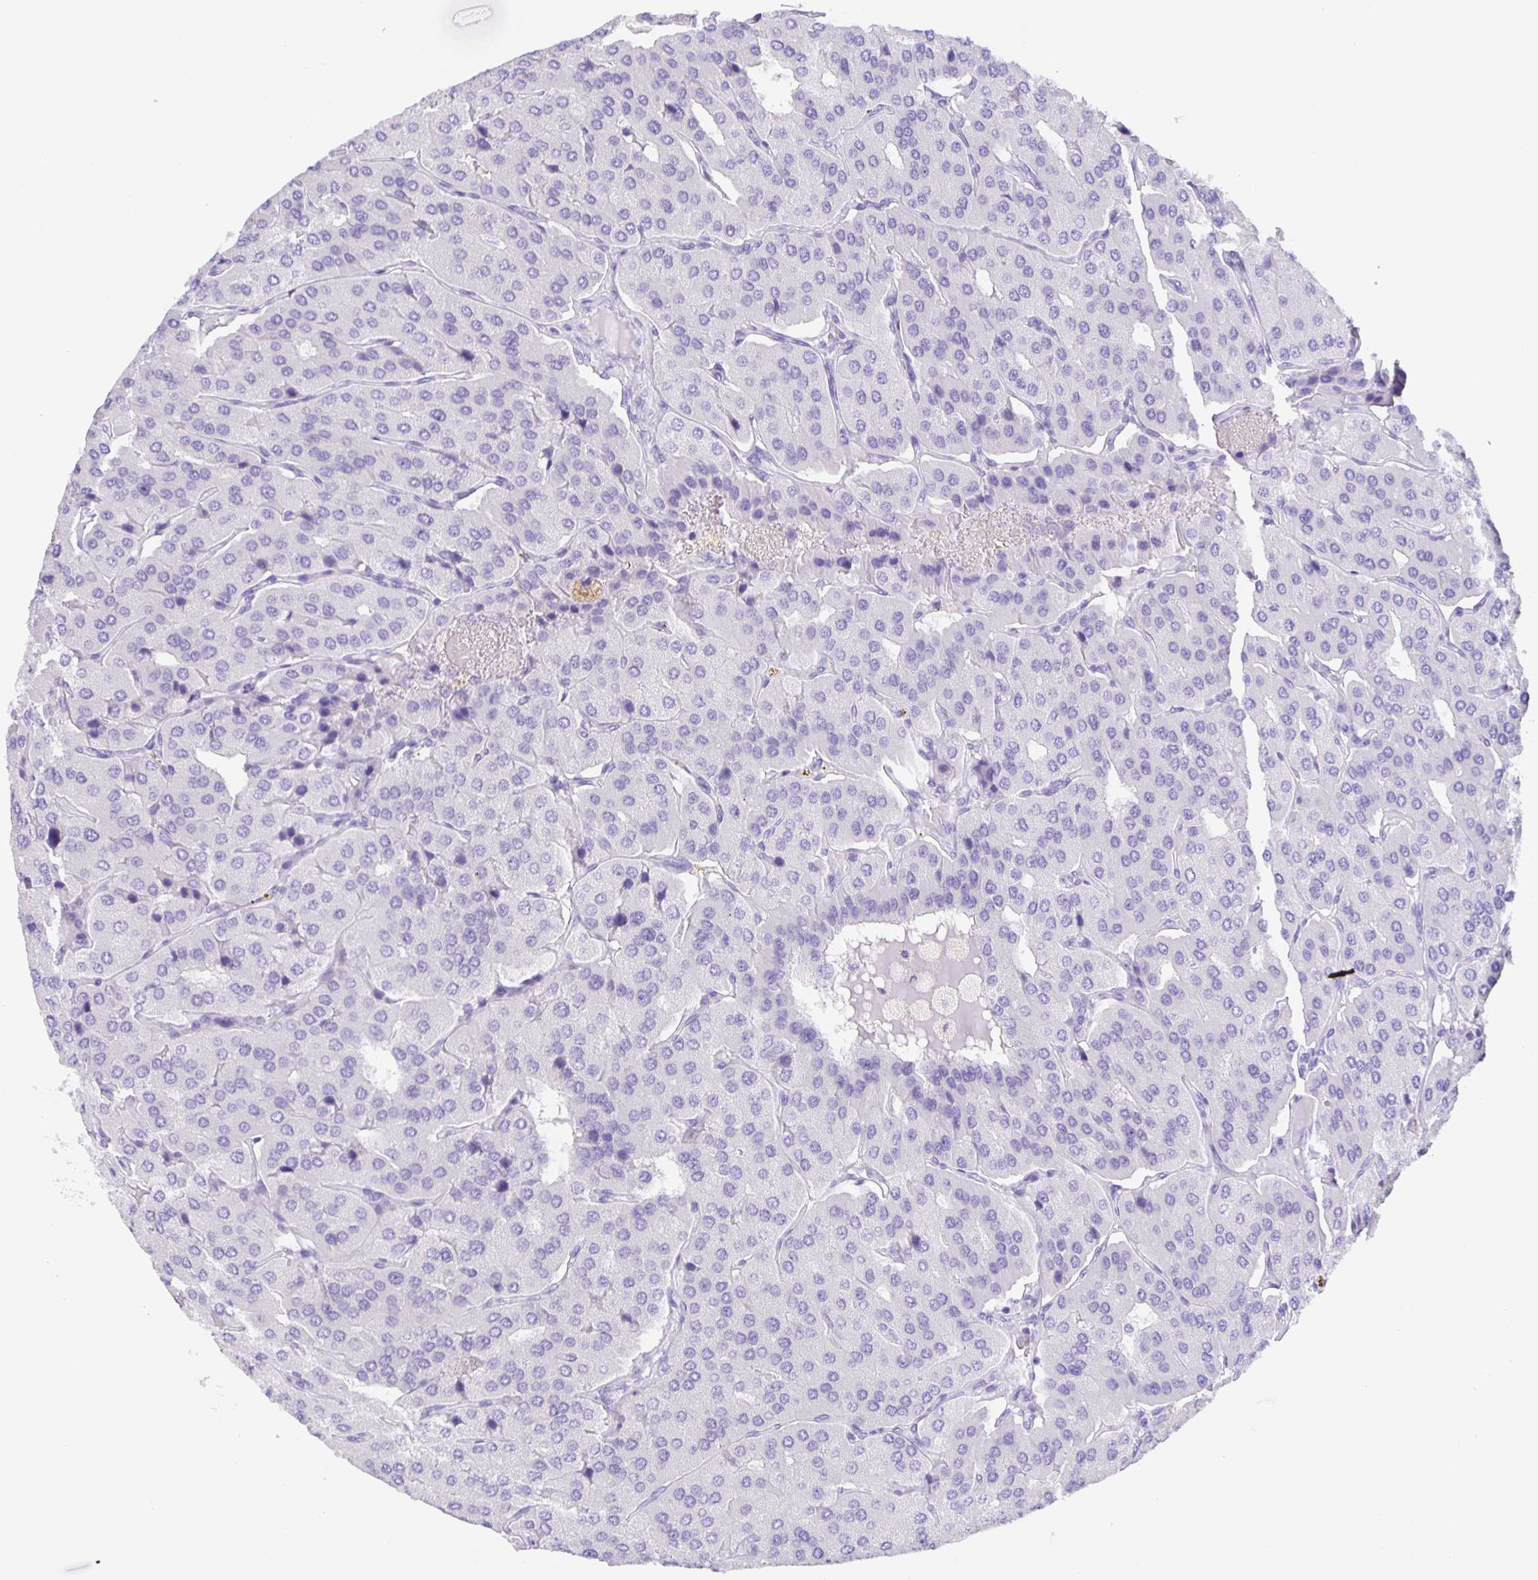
{"staining": {"intensity": "negative", "quantity": "none", "location": "none"}, "tissue": "parathyroid gland", "cell_type": "Glandular cells", "image_type": "normal", "snomed": [{"axis": "morphology", "description": "Normal tissue, NOS"}, {"axis": "morphology", "description": "Adenoma, NOS"}, {"axis": "topography", "description": "Parathyroid gland"}], "caption": "Protein analysis of normal parathyroid gland reveals no significant expression in glandular cells. (DAB (3,3'-diaminobenzidine) immunohistochemistry (IHC) with hematoxylin counter stain).", "gene": "GUCA2A", "patient": {"sex": "female", "age": 86}}